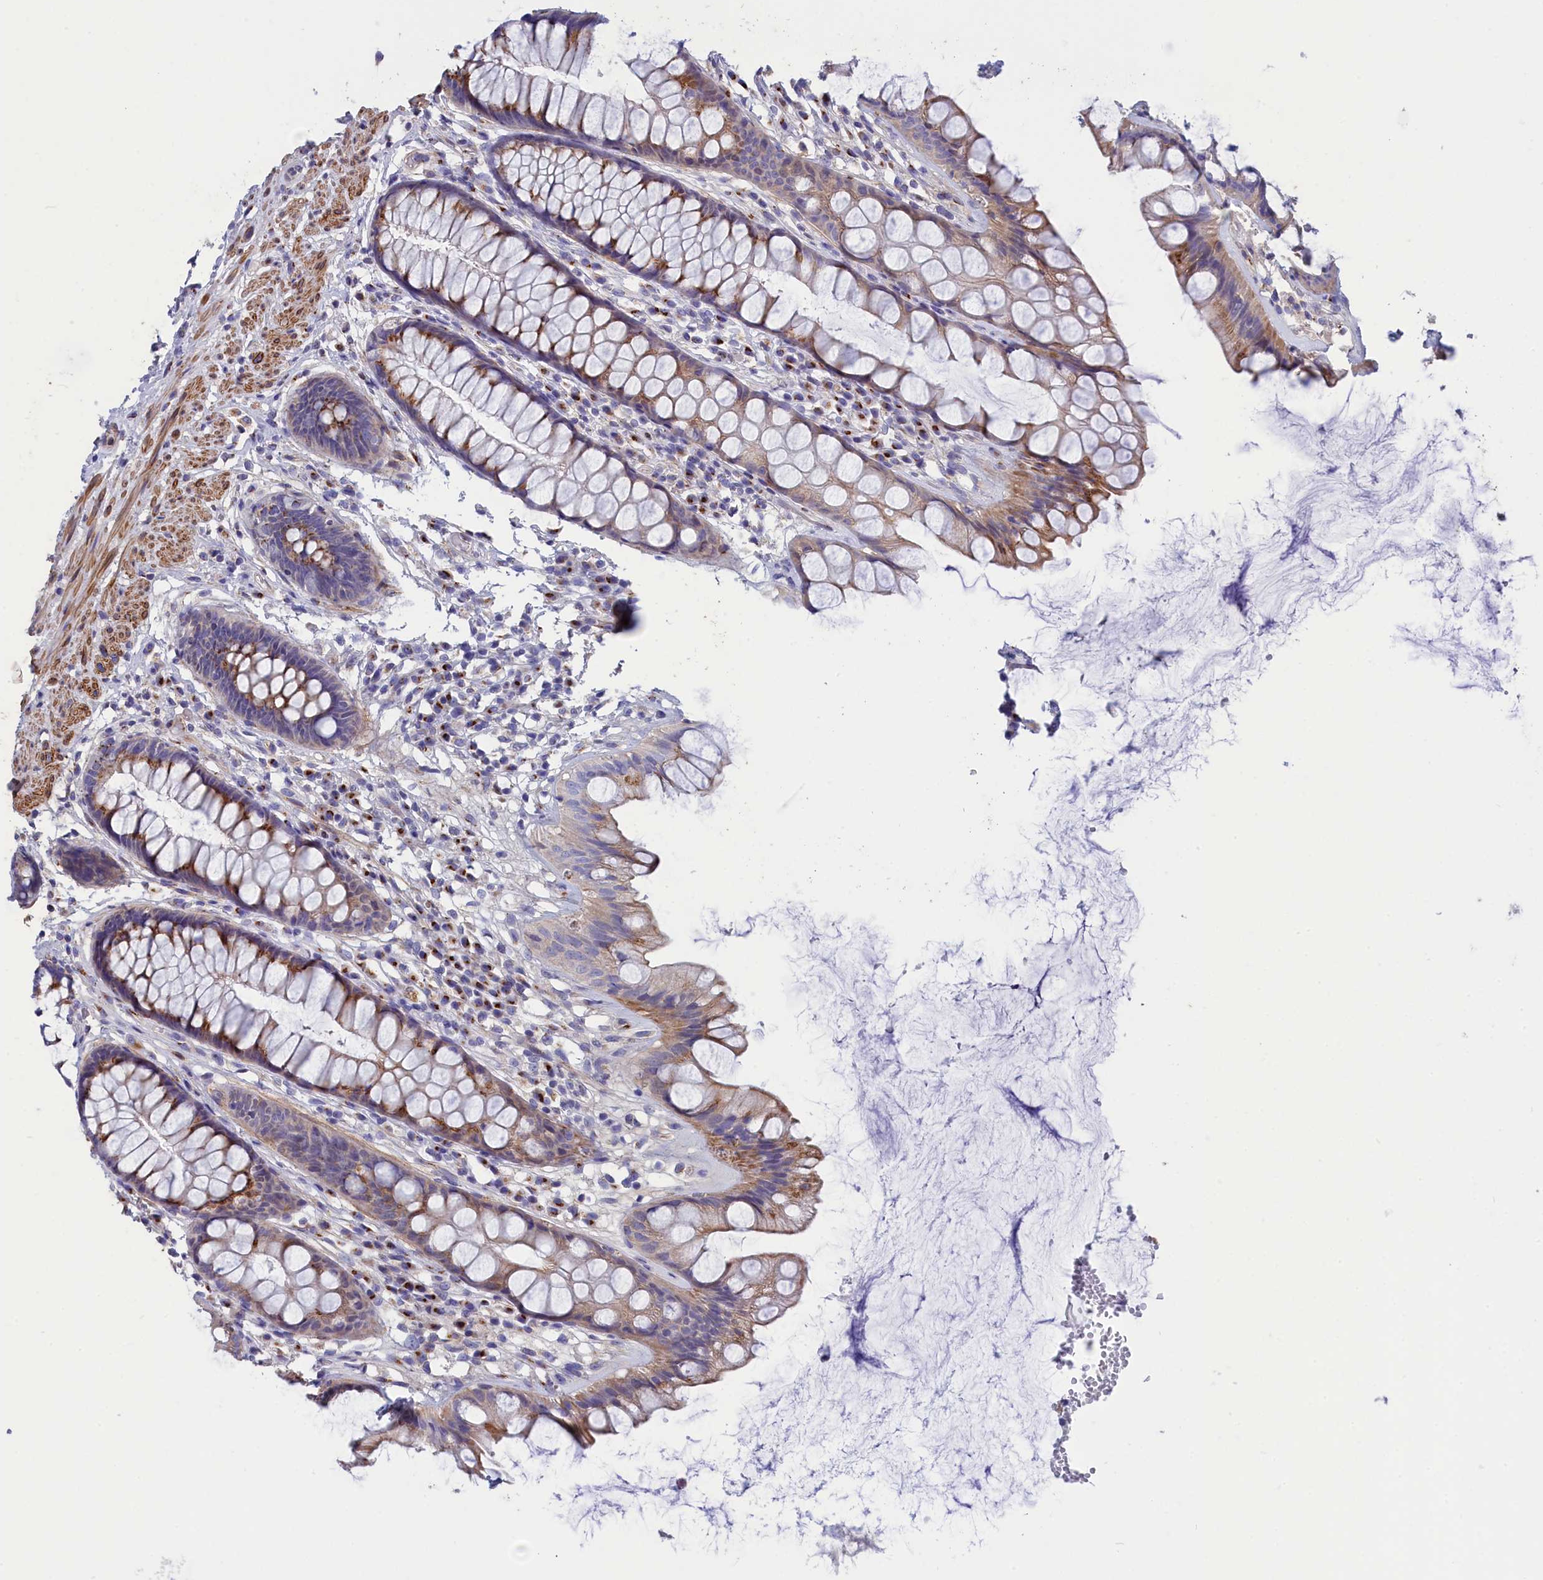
{"staining": {"intensity": "moderate", "quantity": "25%-75%", "location": "cytoplasmic/membranous"}, "tissue": "rectum", "cell_type": "Glandular cells", "image_type": "normal", "snomed": [{"axis": "morphology", "description": "Normal tissue, NOS"}, {"axis": "topography", "description": "Rectum"}], "caption": "Immunohistochemistry (DAB (3,3'-diaminobenzidine)) staining of unremarkable human rectum reveals moderate cytoplasmic/membranous protein expression in approximately 25%-75% of glandular cells. (IHC, brightfield microscopy, high magnification).", "gene": "TUBGCP4", "patient": {"sex": "male", "age": 74}}